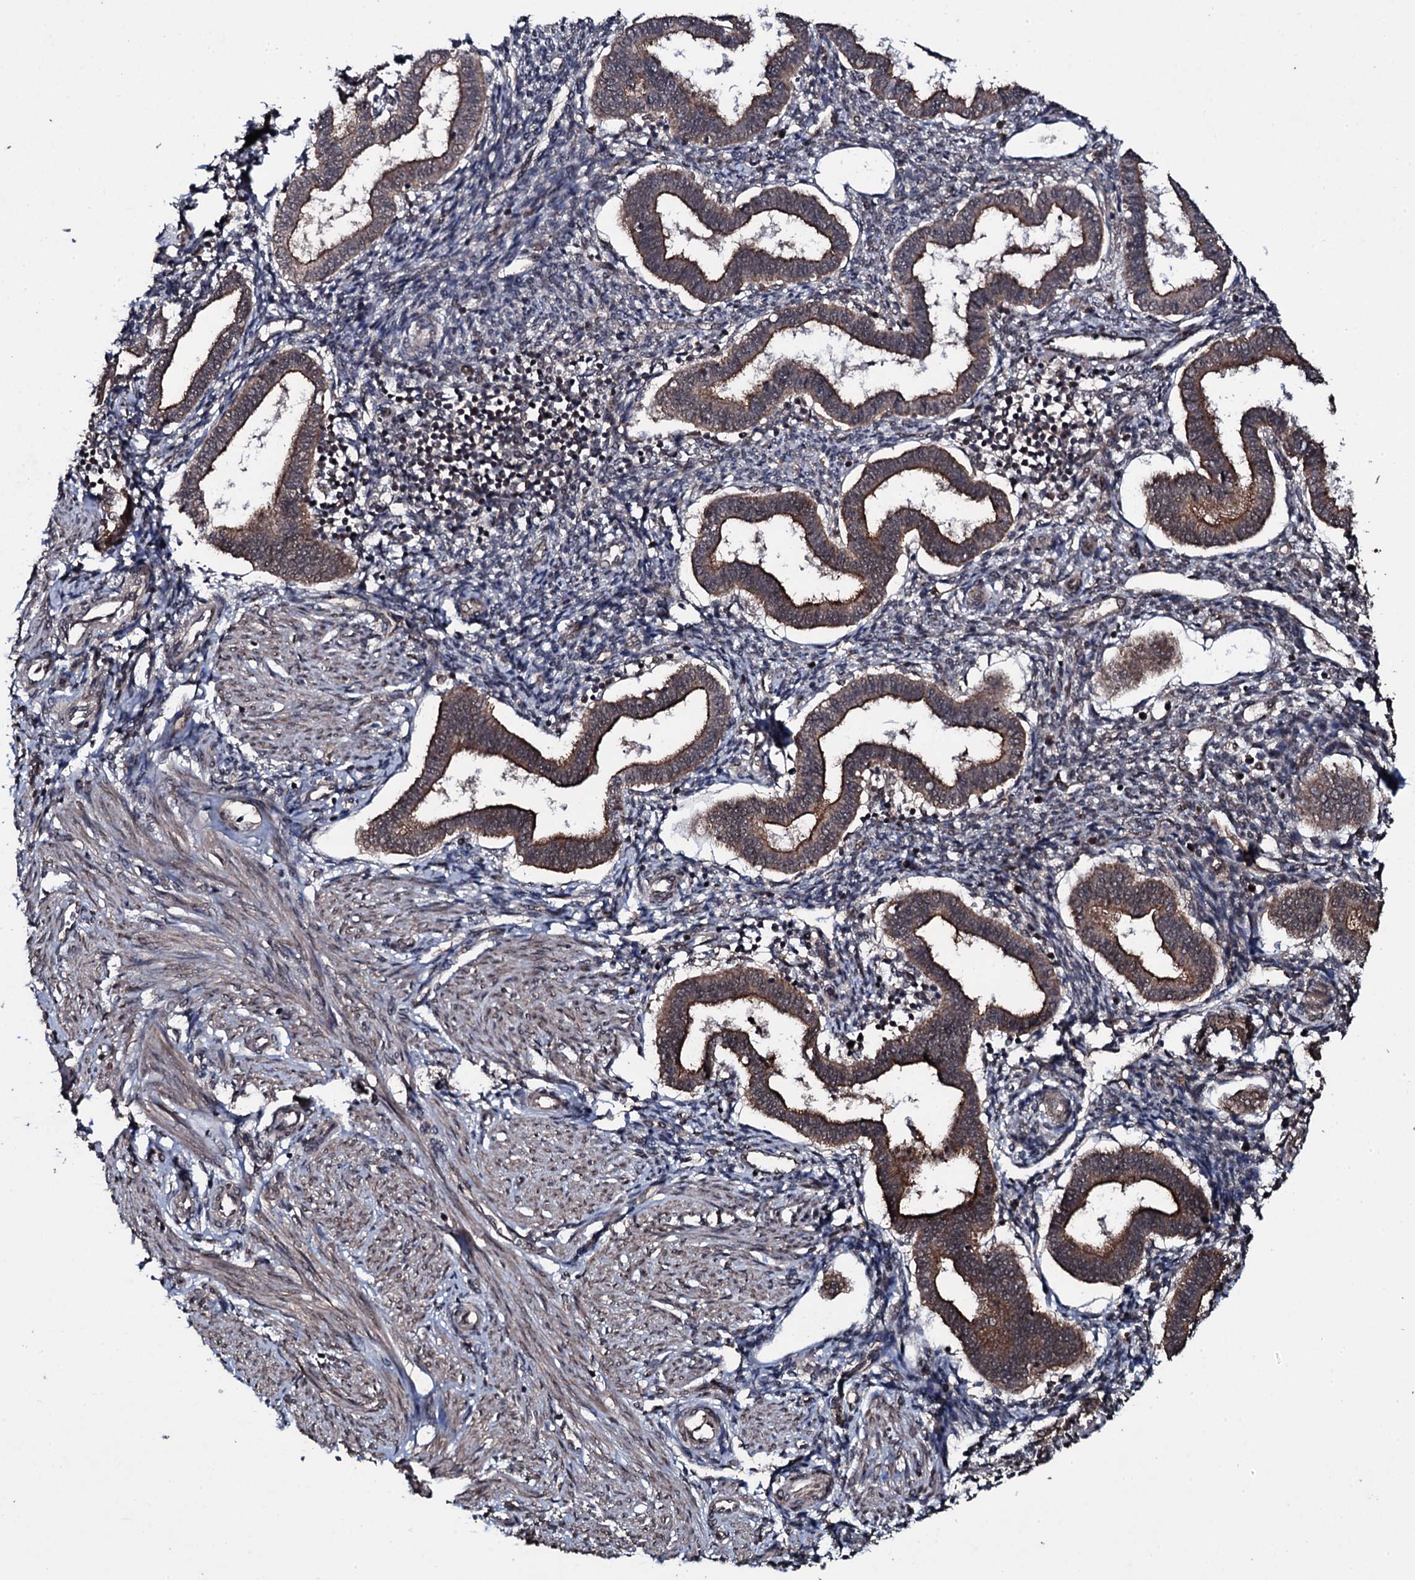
{"staining": {"intensity": "moderate", "quantity": "<25%", "location": "cytoplasmic/membranous"}, "tissue": "endometrium", "cell_type": "Cells in endometrial stroma", "image_type": "normal", "snomed": [{"axis": "morphology", "description": "Normal tissue, NOS"}, {"axis": "topography", "description": "Endometrium"}], "caption": "Immunohistochemistry photomicrograph of benign endometrium stained for a protein (brown), which demonstrates low levels of moderate cytoplasmic/membranous staining in approximately <25% of cells in endometrial stroma.", "gene": "MRPS31", "patient": {"sex": "female", "age": 24}}